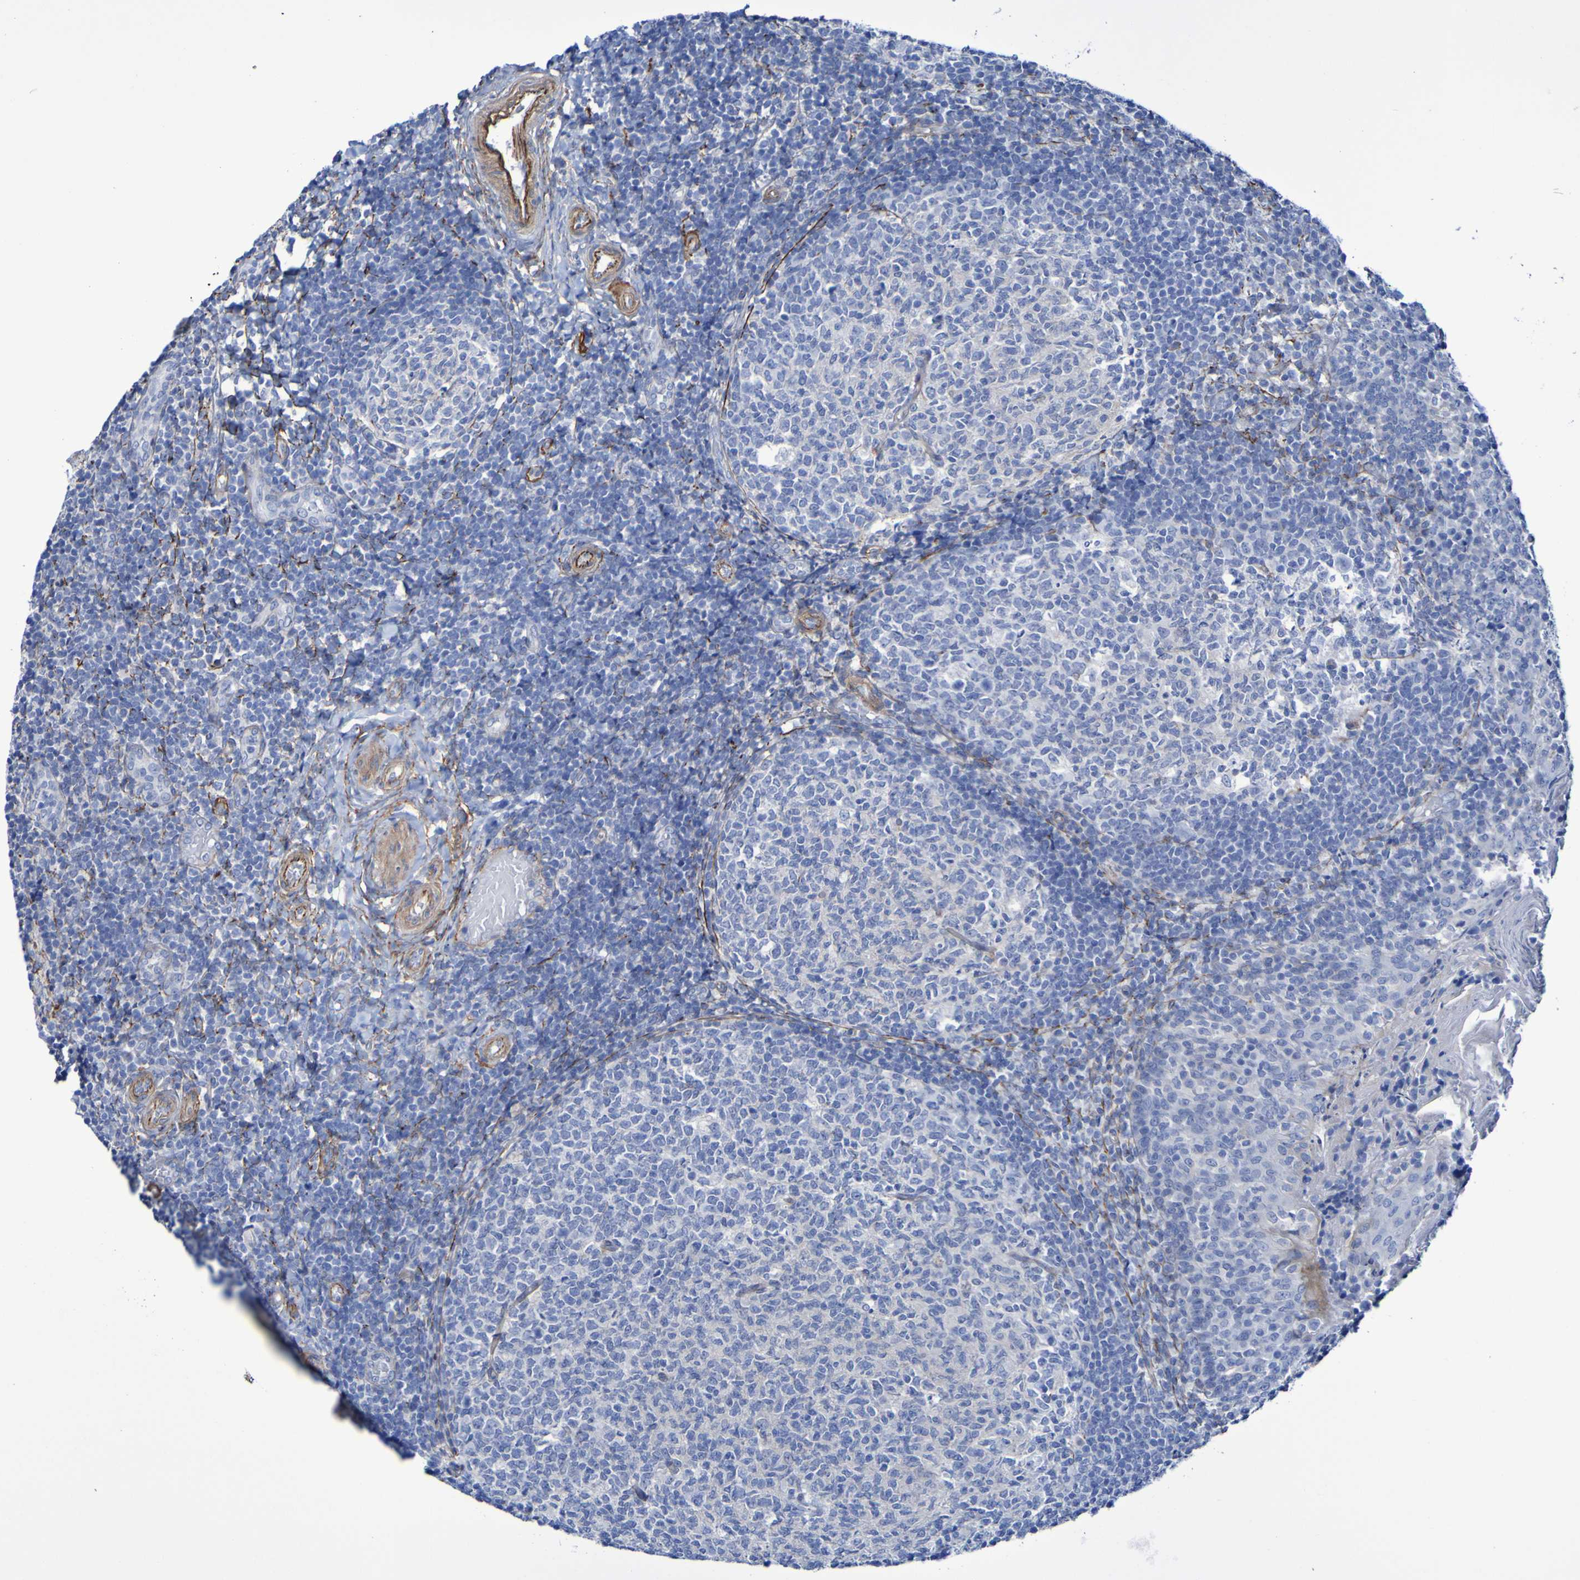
{"staining": {"intensity": "negative", "quantity": "none", "location": "none"}, "tissue": "tonsil", "cell_type": "Germinal center cells", "image_type": "normal", "snomed": [{"axis": "morphology", "description": "Normal tissue, NOS"}, {"axis": "topography", "description": "Tonsil"}], "caption": "A high-resolution photomicrograph shows immunohistochemistry staining of benign tonsil, which displays no significant expression in germinal center cells.", "gene": "LPP", "patient": {"sex": "female", "age": 19}}